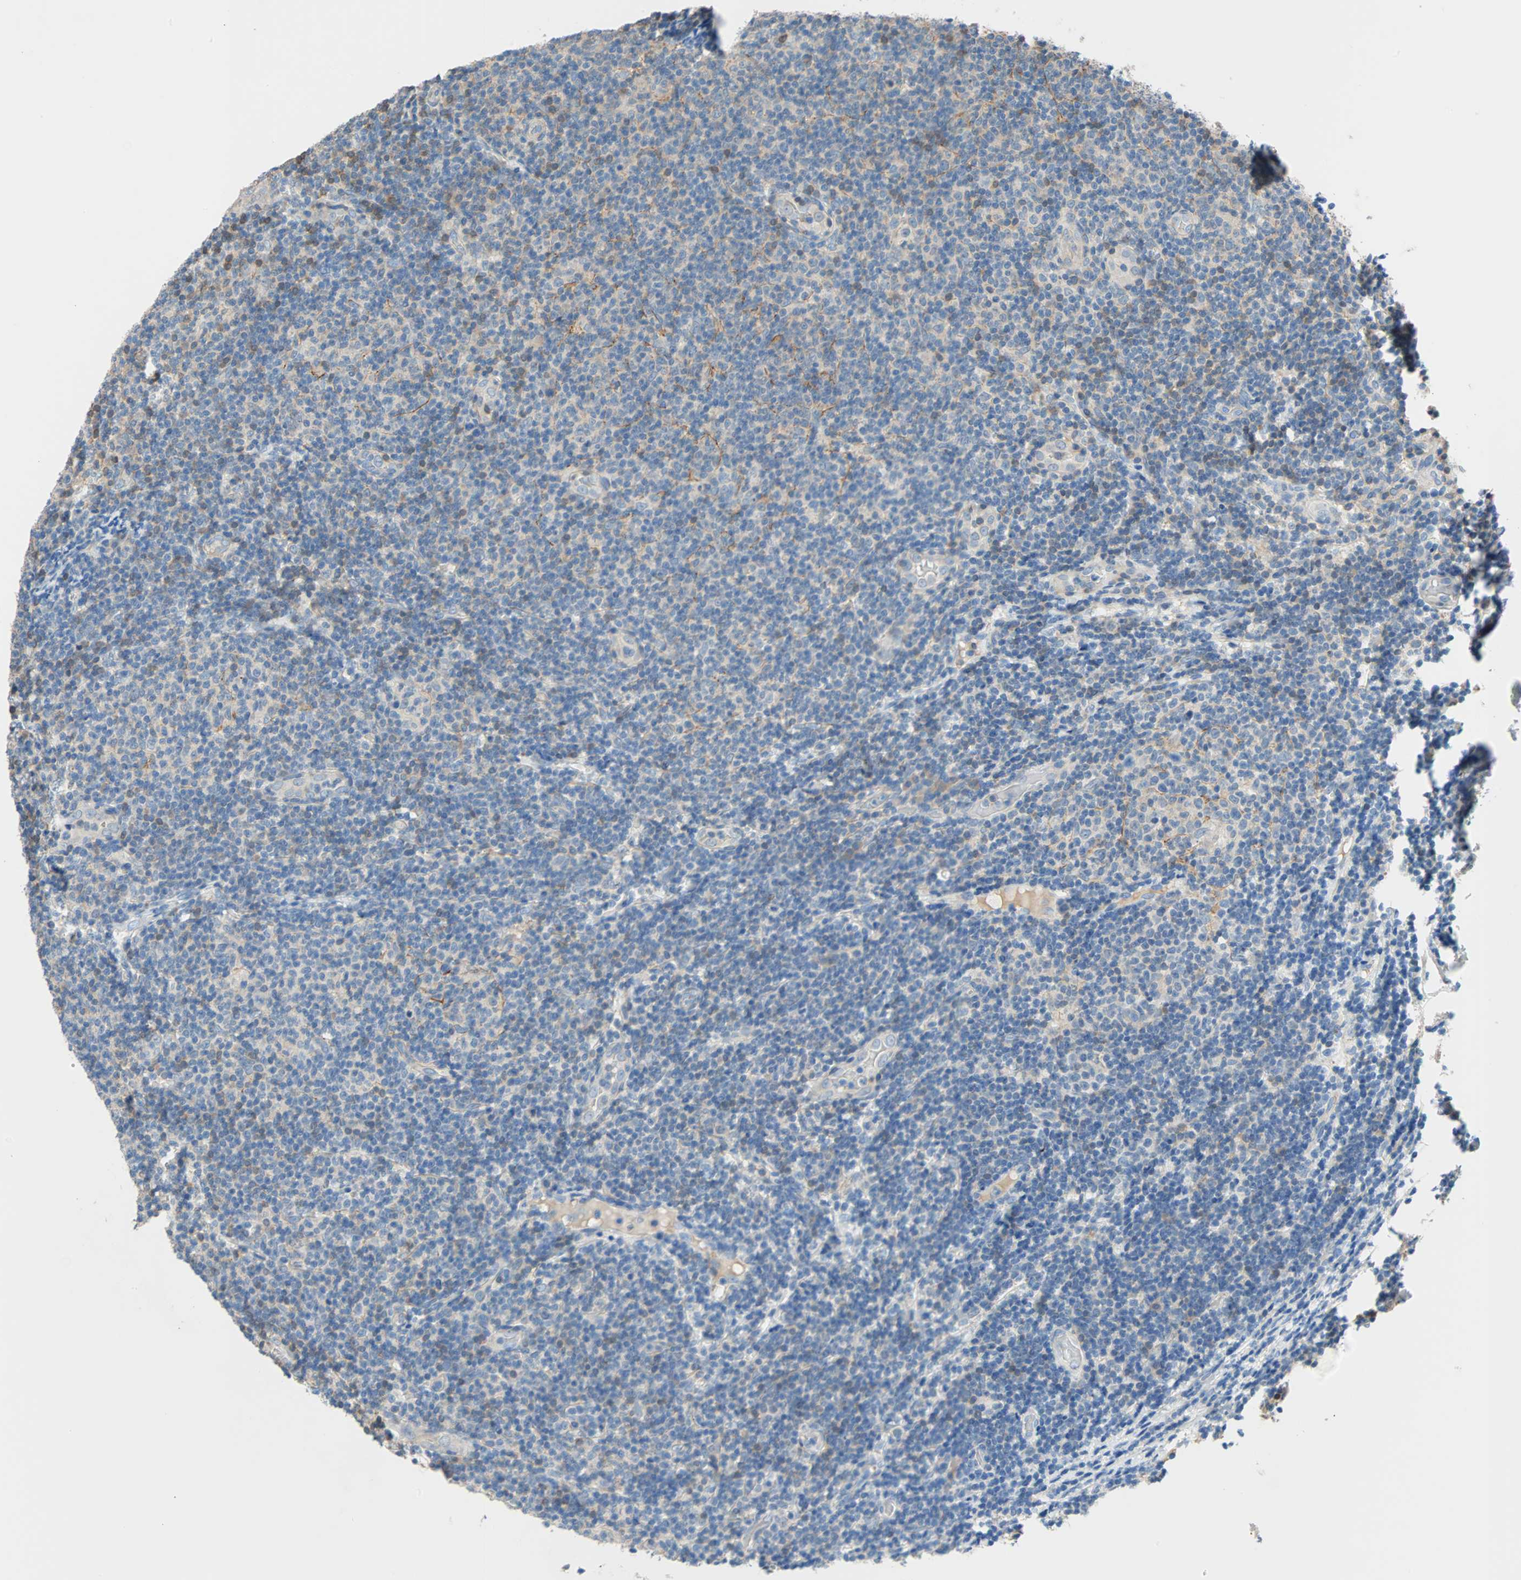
{"staining": {"intensity": "moderate", "quantity": "<25%", "location": "cytoplasmic/membranous"}, "tissue": "lymphoma", "cell_type": "Tumor cells", "image_type": "cancer", "snomed": [{"axis": "morphology", "description": "Malignant lymphoma, non-Hodgkin's type, Low grade"}, {"axis": "topography", "description": "Lymph node"}], "caption": "The immunohistochemical stain shows moderate cytoplasmic/membranous staining in tumor cells of low-grade malignant lymphoma, non-Hodgkin's type tissue.", "gene": "TNFRSF12A", "patient": {"sex": "male", "age": 83}}